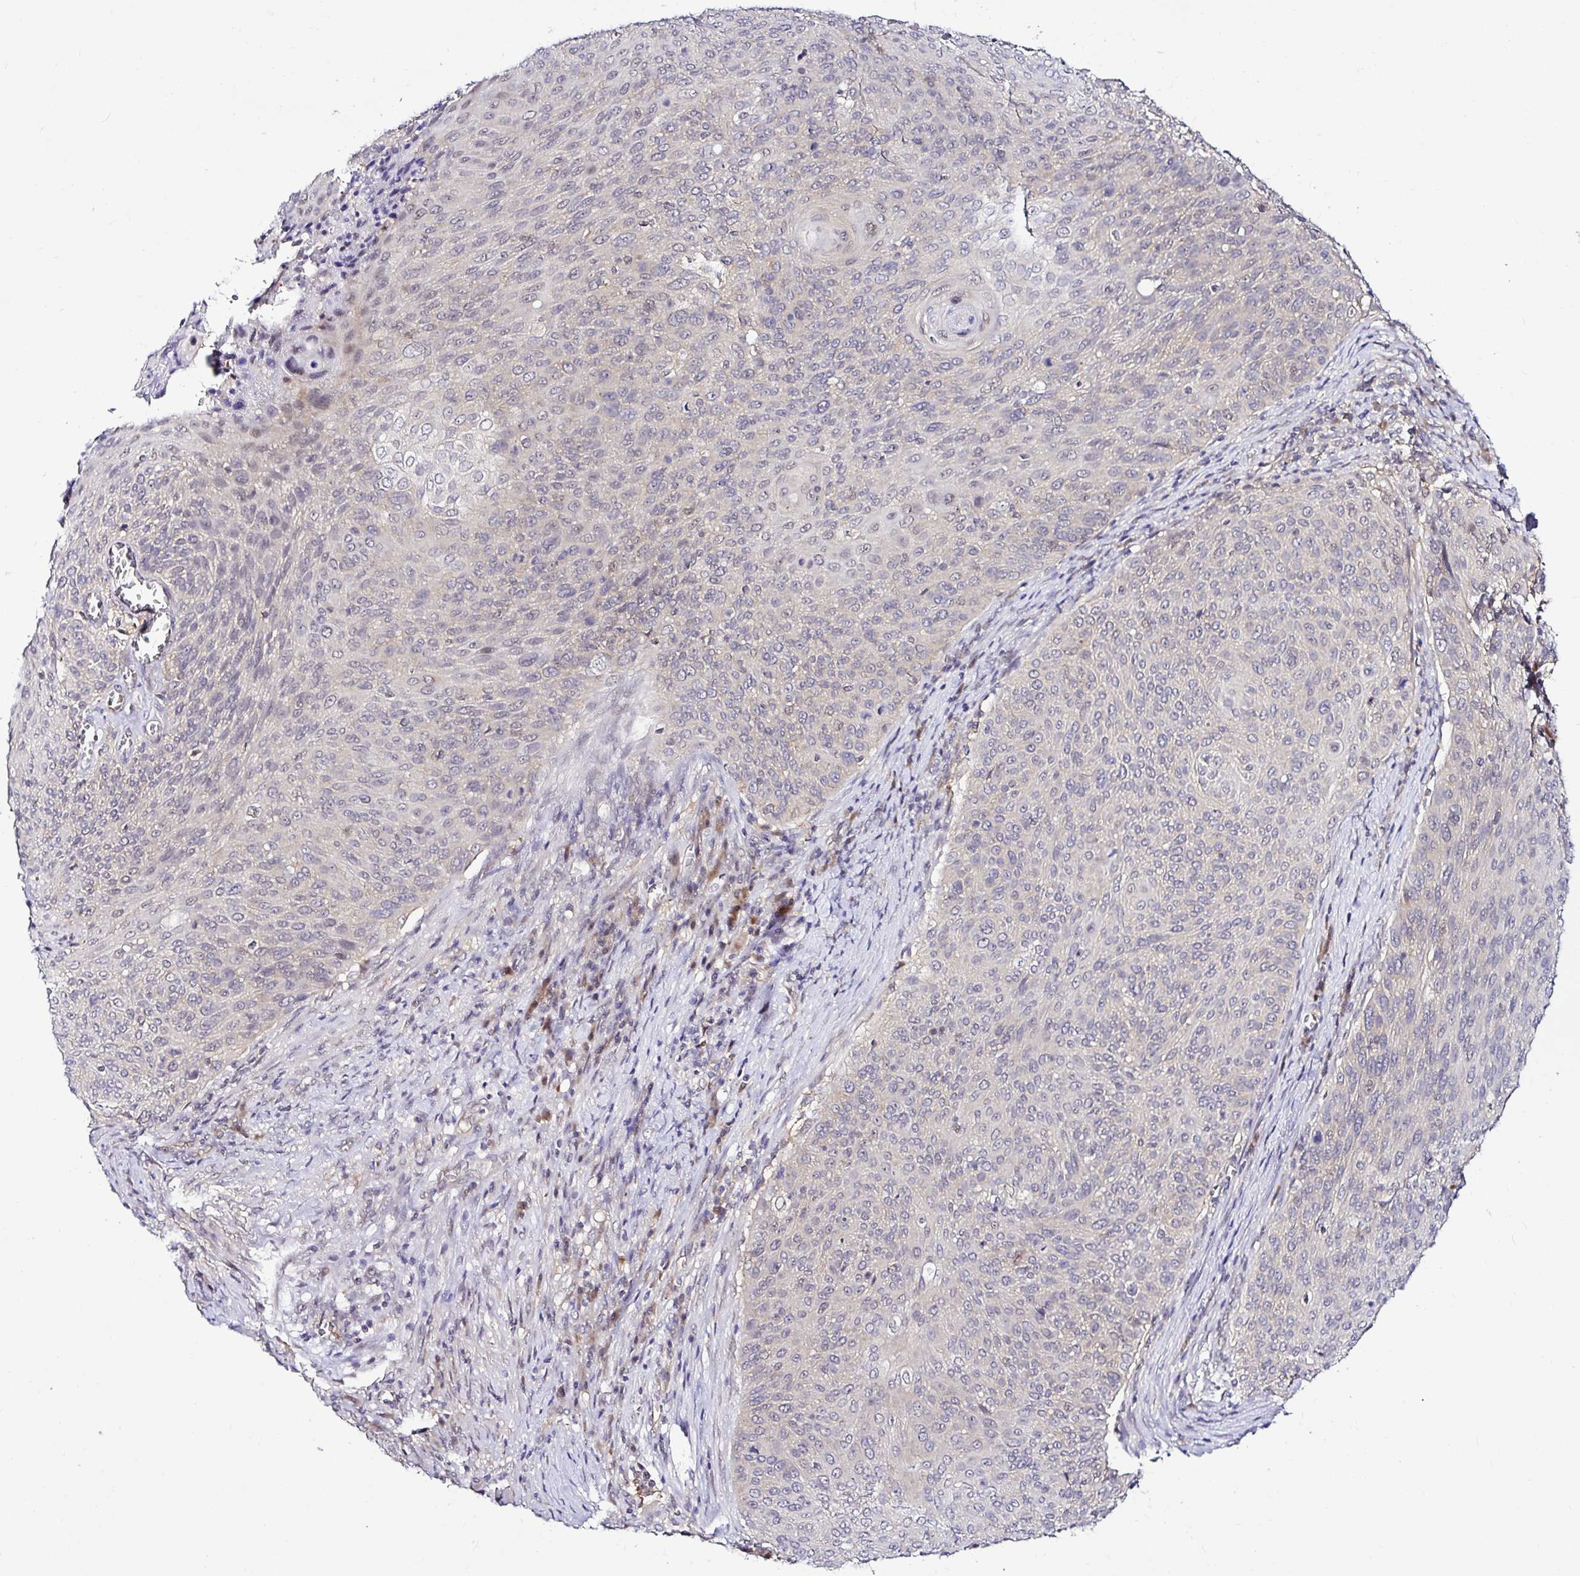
{"staining": {"intensity": "negative", "quantity": "none", "location": "none"}, "tissue": "cervical cancer", "cell_type": "Tumor cells", "image_type": "cancer", "snomed": [{"axis": "morphology", "description": "Squamous cell carcinoma, NOS"}, {"axis": "topography", "description": "Cervix"}], "caption": "Tumor cells are negative for protein expression in human cervical cancer. Brightfield microscopy of immunohistochemistry (IHC) stained with DAB (3,3'-diaminobenzidine) (brown) and hematoxylin (blue), captured at high magnification.", "gene": "PSMD3", "patient": {"sex": "female", "age": 31}}